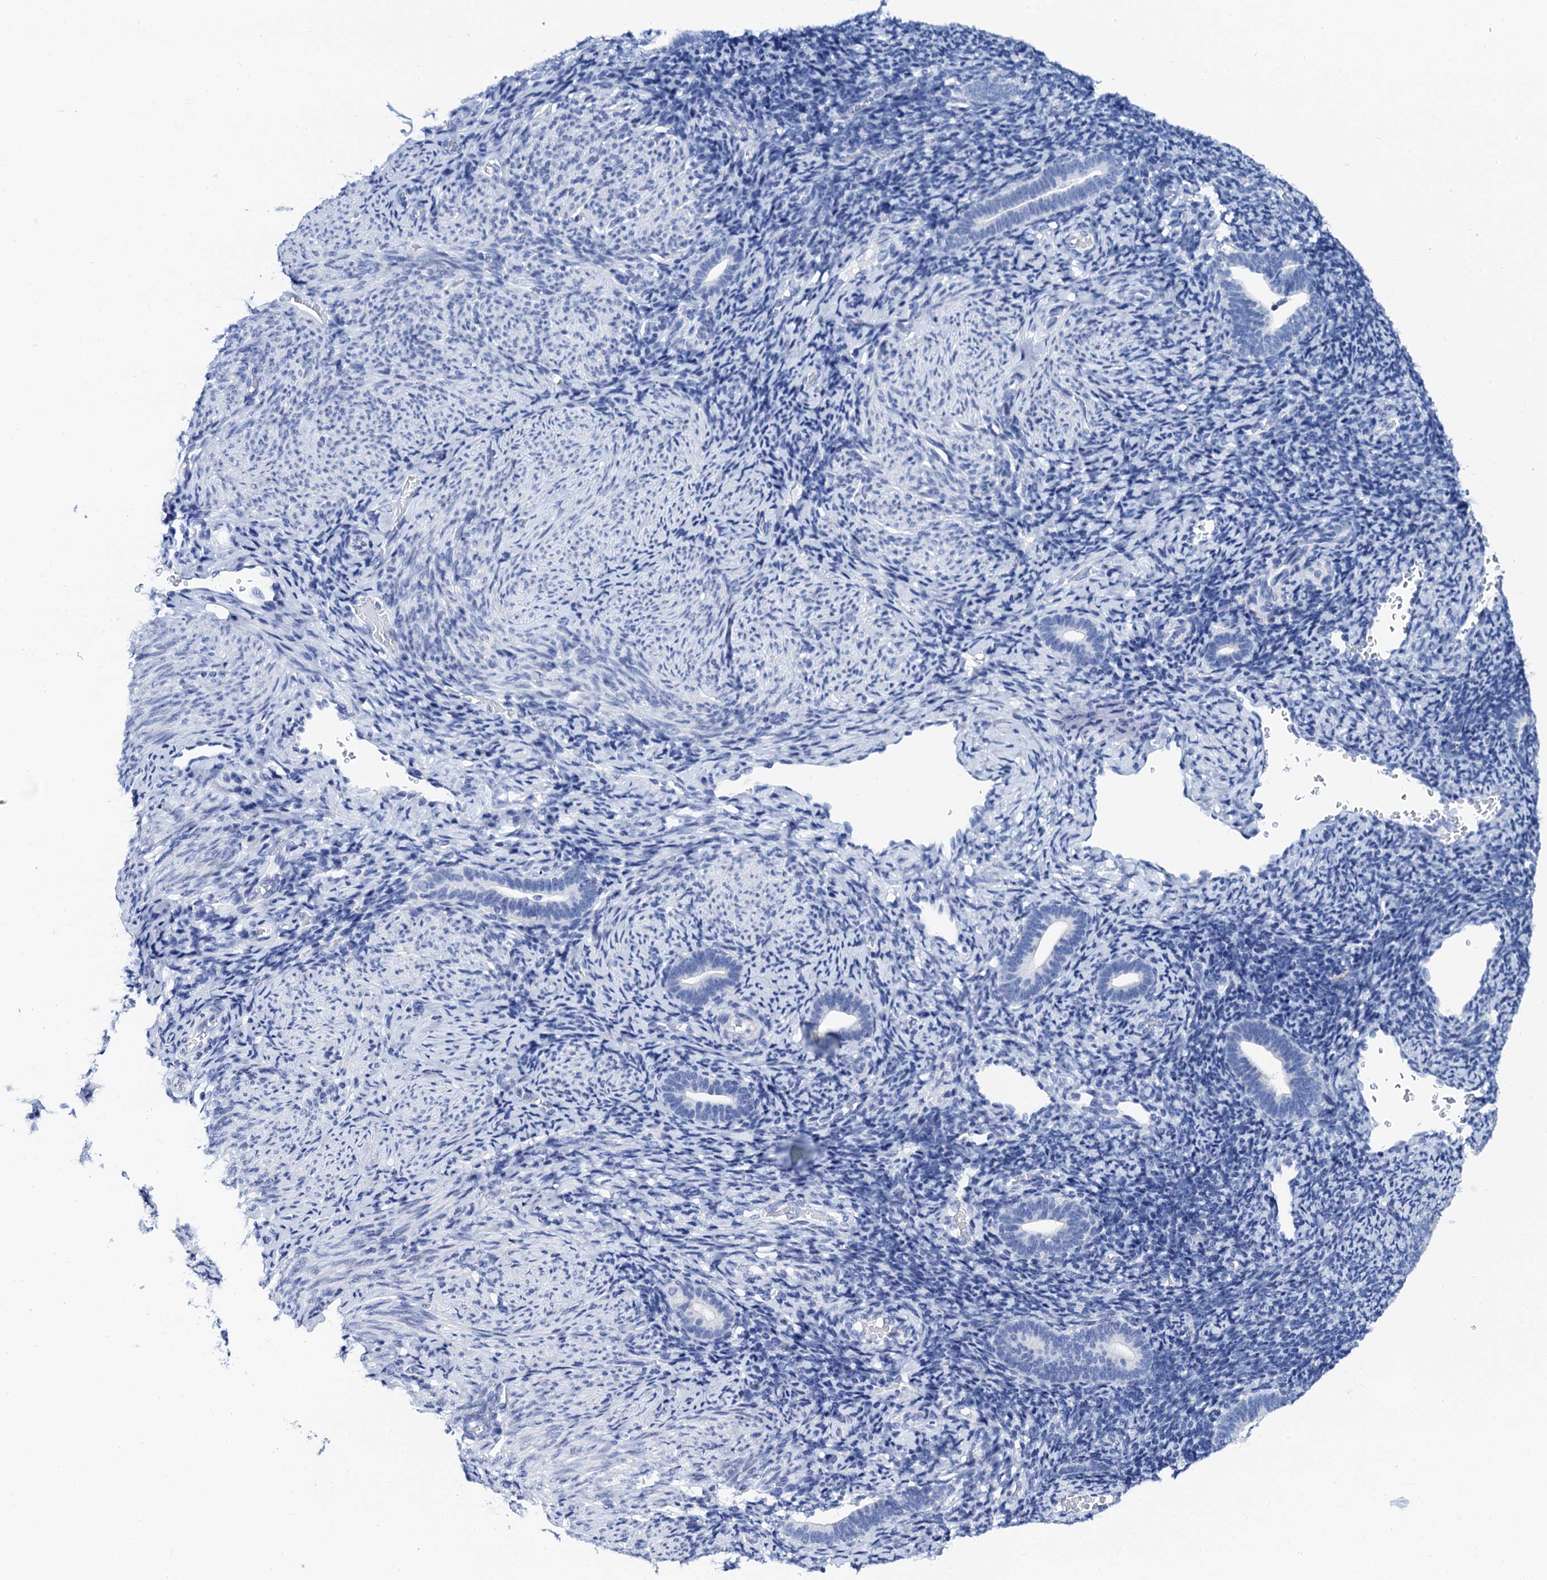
{"staining": {"intensity": "negative", "quantity": "none", "location": "none"}, "tissue": "endometrium", "cell_type": "Cells in endometrial stroma", "image_type": "normal", "snomed": [{"axis": "morphology", "description": "Normal tissue, NOS"}, {"axis": "topography", "description": "Endometrium"}], "caption": "A histopathology image of human endometrium is negative for staining in cells in endometrial stroma. (Stains: DAB (3,3'-diaminobenzidine) immunohistochemistry (IHC) with hematoxylin counter stain, Microscopy: brightfield microscopy at high magnification).", "gene": "LYPD3", "patient": {"sex": "female", "age": 51}}